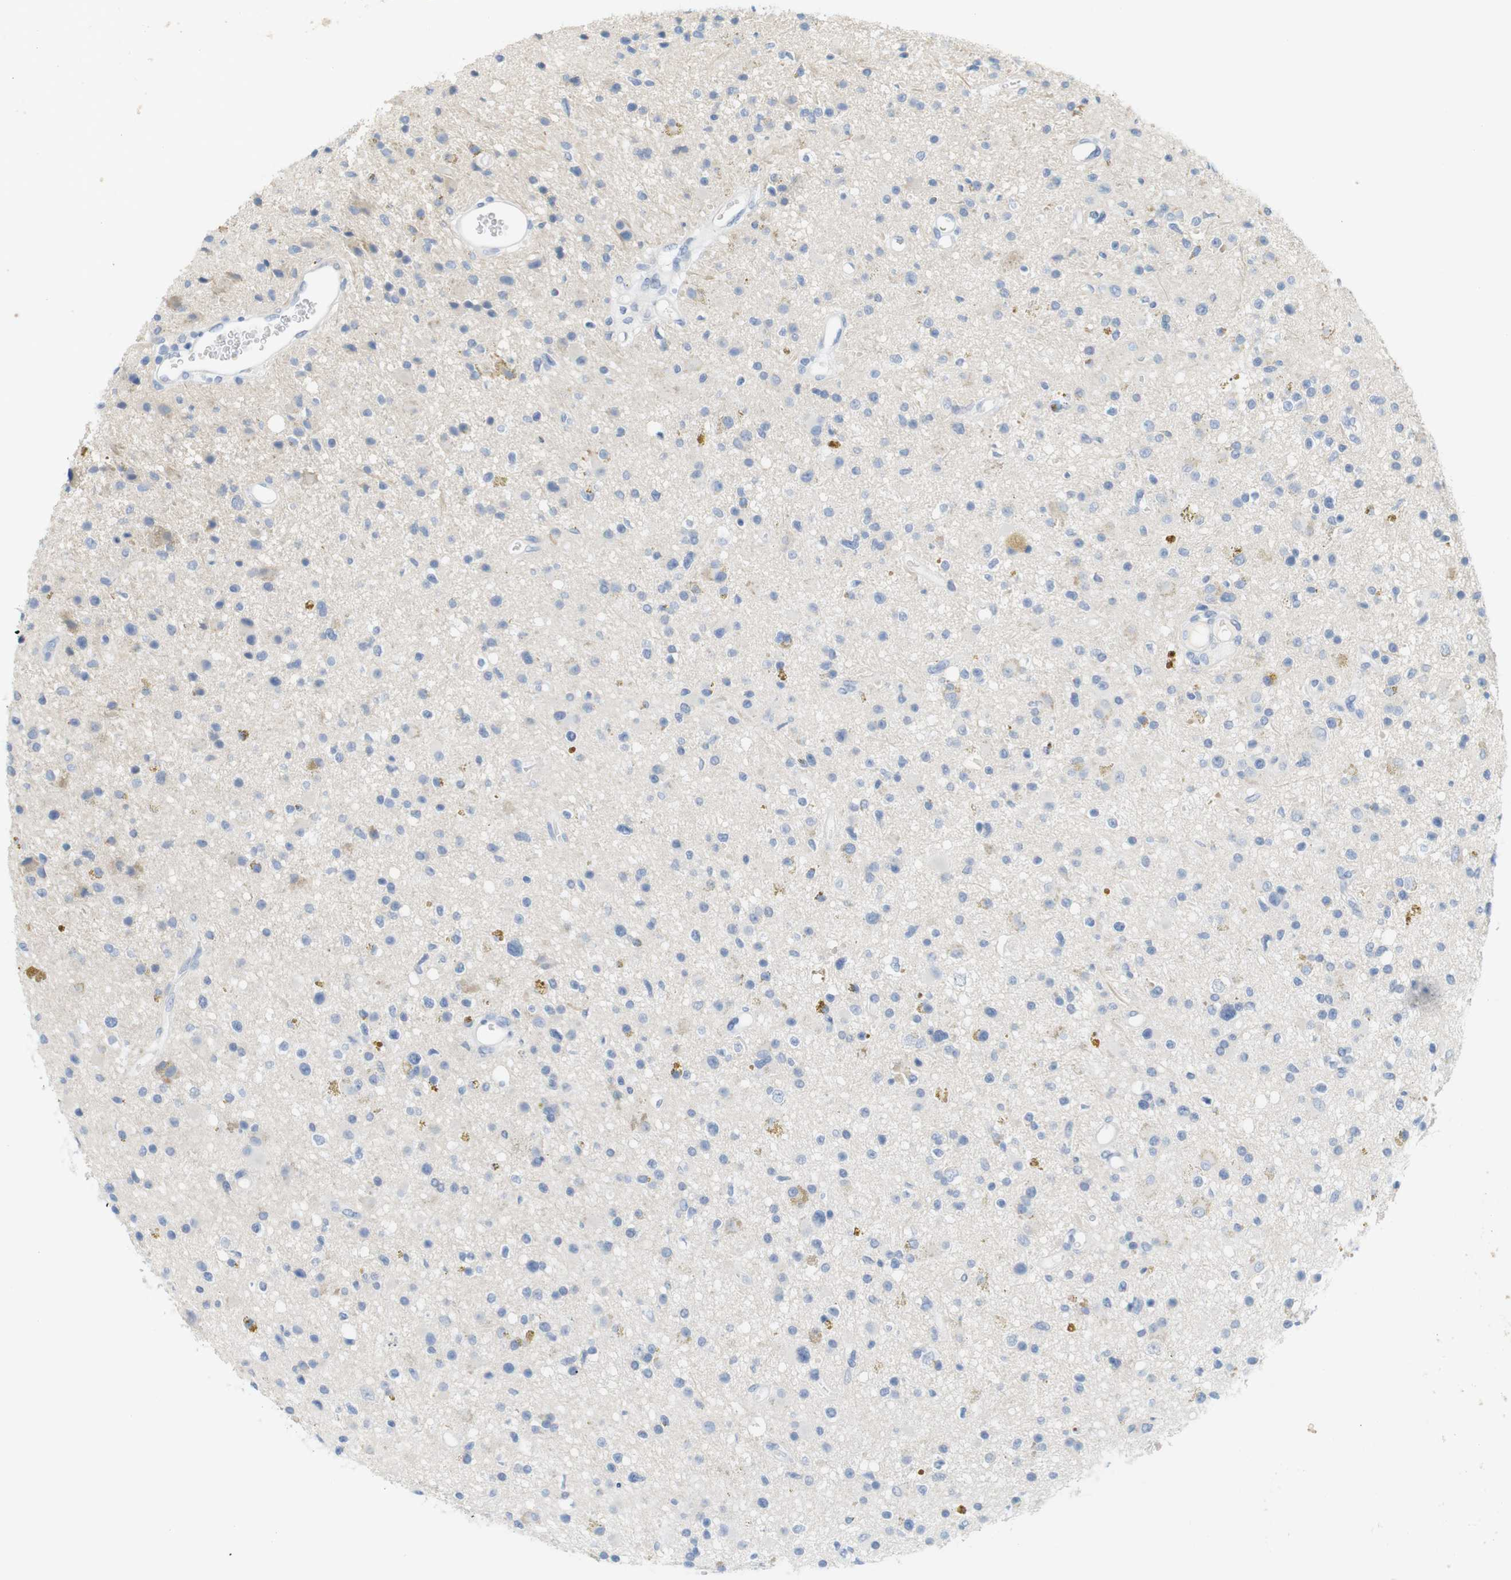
{"staining": {"intensity": "negative", "quantity": "none", "location": "none"}, "tissue": "glioma", "cell_type": "Tumor cells", "image_type": "cancer", "snomed": [{"axis": "morphology", "description": "Glioma, malignant, High grade"}, {"axis": "topography", "description": "Brain"}], "caption": "Tumor cells show no significant expression in glioma. (Brightfield microscopy of DAB (3,3'-diaminobenzidine) IHC at high magnification).", "gene": "RGS9", "patient": {"sex": "male", "age": 33}}